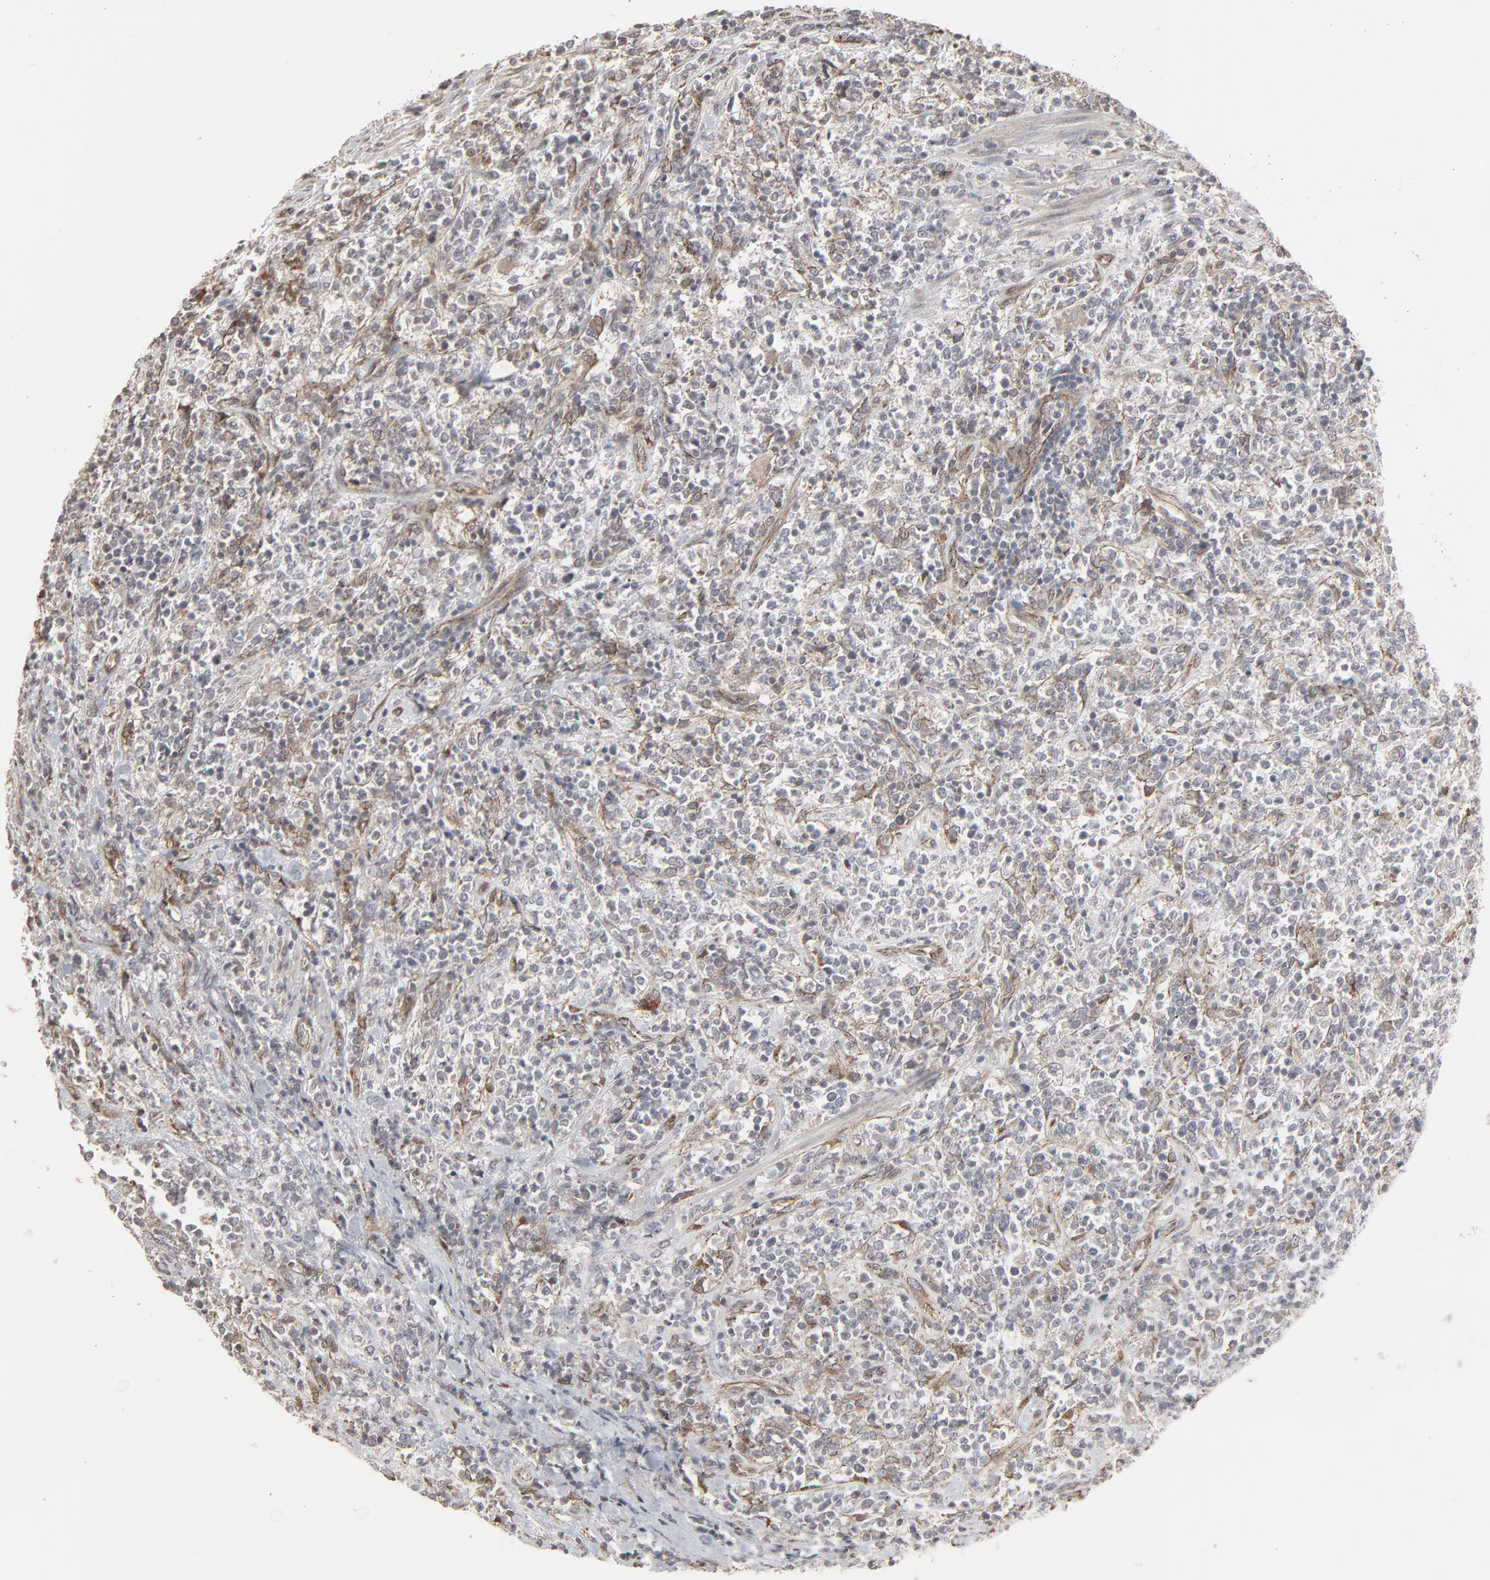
{"staining": {"intensity": "weak", "quantity": "<25%", "location": "cytoplasmic/membranous"}, "tissue": "lymphoma", "cell_type": "Tumor cells", "image_type": "cancer", "snomed": [{"axis": "morphology", "description": "Malignant lymphoma, non-Hodgkin's type, High grade"}, {"axis": "topography", "description": "Soft tissue"}], "caption": "Immunohistochemistry micrograph of human lymphoma stained for a protein (brown), which demonstrates no positivity in tumor cells.", "gene": "CTNND1", "patient": {"sex": "male", "age": 18}}